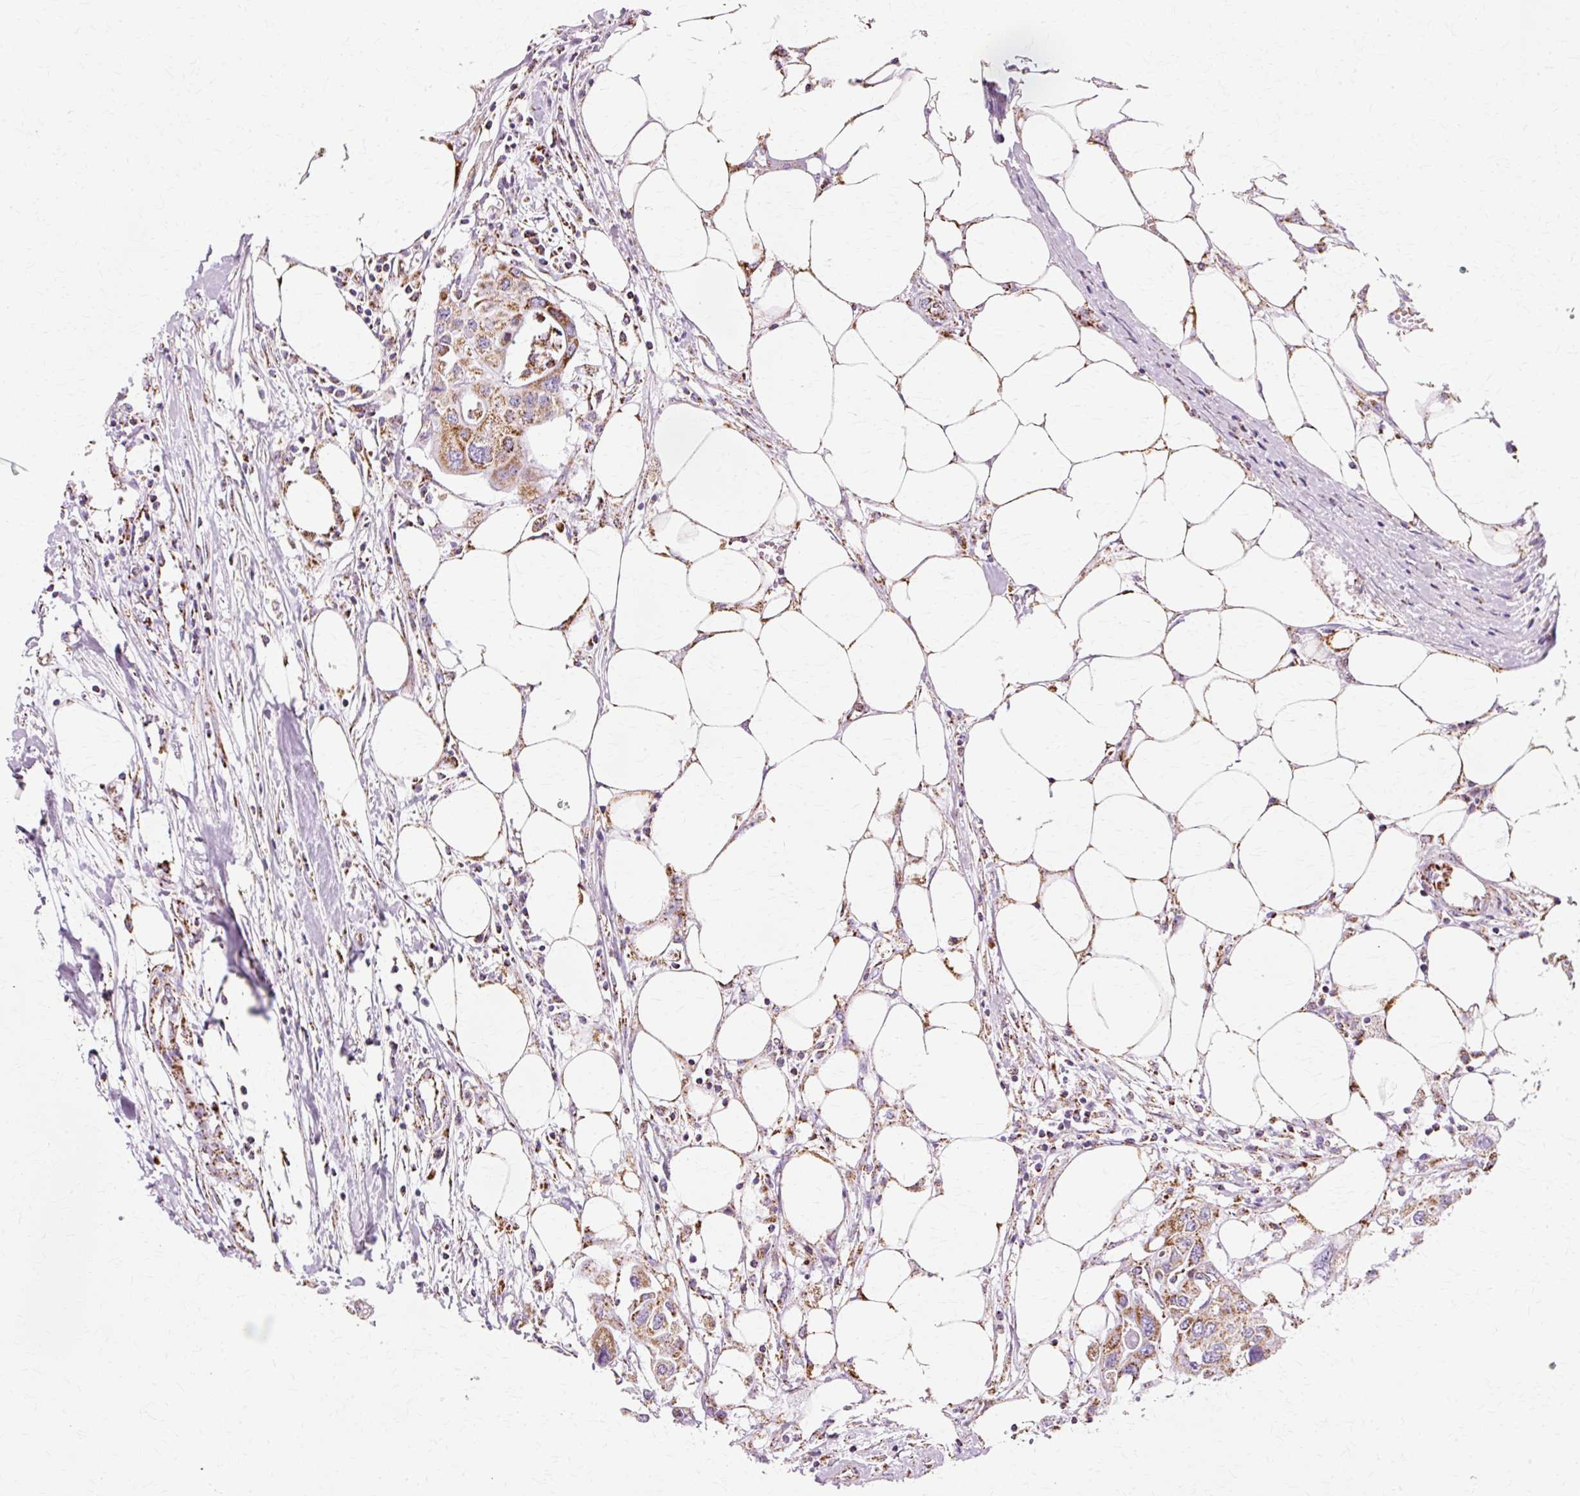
{"staining": {"intensity": "moderate", "quantity": ">75%", "location": "cytoplasmic/membranous"}, "tissue": "colorectal cancer", "cell_type": "Tumor cells", "image_type": "cancer", "snomed": [{"axis": "morphology", "description": "Adenocarcinoma, NOS"}, {"axis": "topography", "description": "Colon"}], "caption": "Immunohistochemistry (IHC) of human colorectal adenocarcinoma demonstrates medium levels of moderate cytoplasmic/membranous staining in about >75% of tumor cells. The staining was performed using DAB, with brown indicating positive protein expression. Nuclei are stained blue with hematoxylin.", "gene": "ATP5PO", "patient": {"sex": "male", "age": 77}}